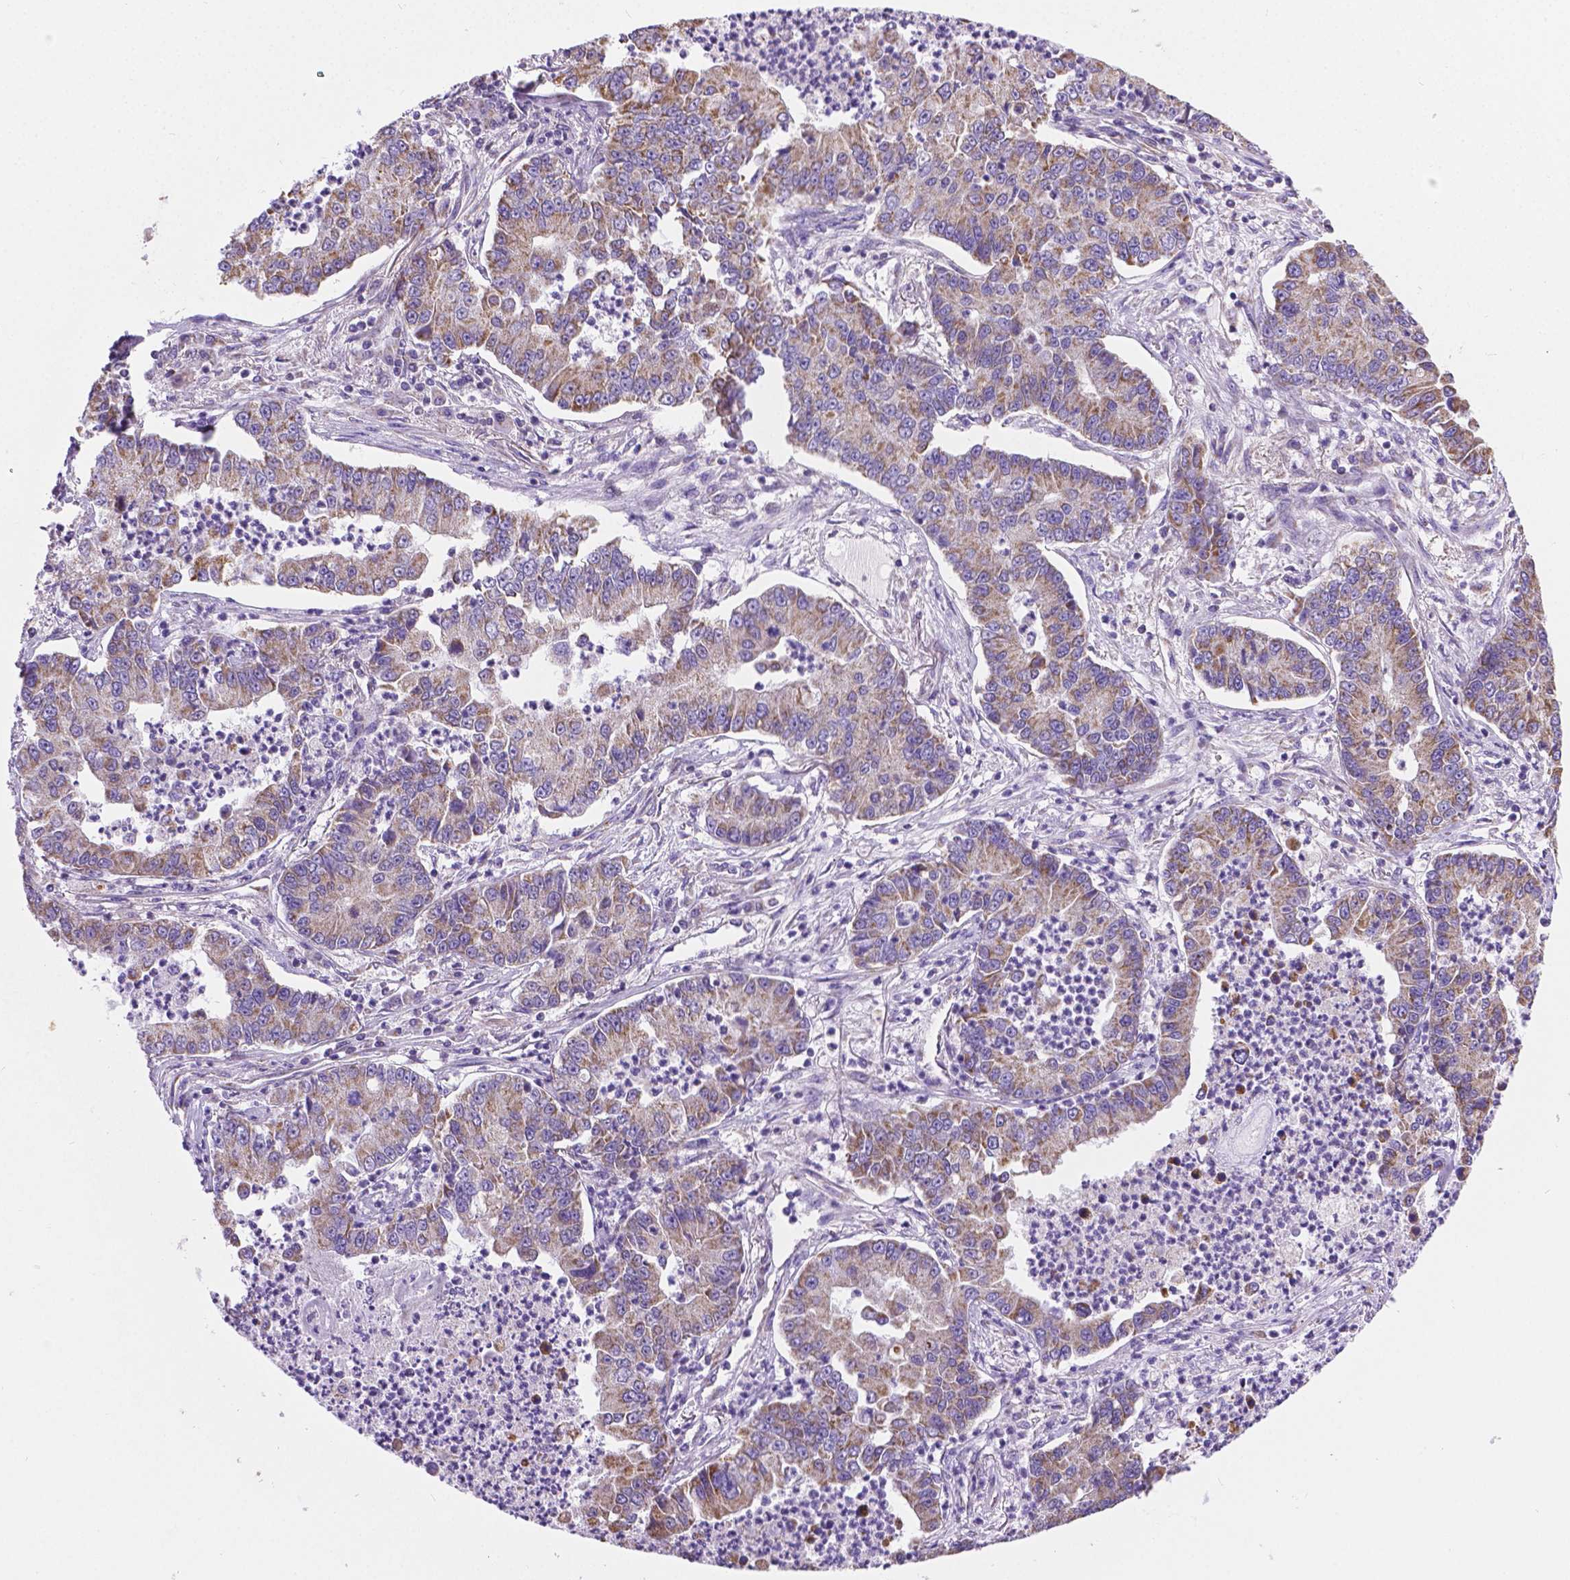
{"staining": {"intensity": "weak", "quantity": "25%-75%", "location": "cytoplasmic/membranous"}, "tissue": "lung cancer", "cell_type": "Tumor cells", "image_type": "cancer", "snomed": [{"axis": "morphology", "description": "Adenocarcinoma, NOS"}, {"axis": "topography", "description": "Lung"}], "caption": "The immunohistochemical stain shows weak cytoplasmic/membranous positivity in tumor cells of lung cancer tissue.", "gene": "CSPG5", "patient": {"sex": "female", "age": 57}}